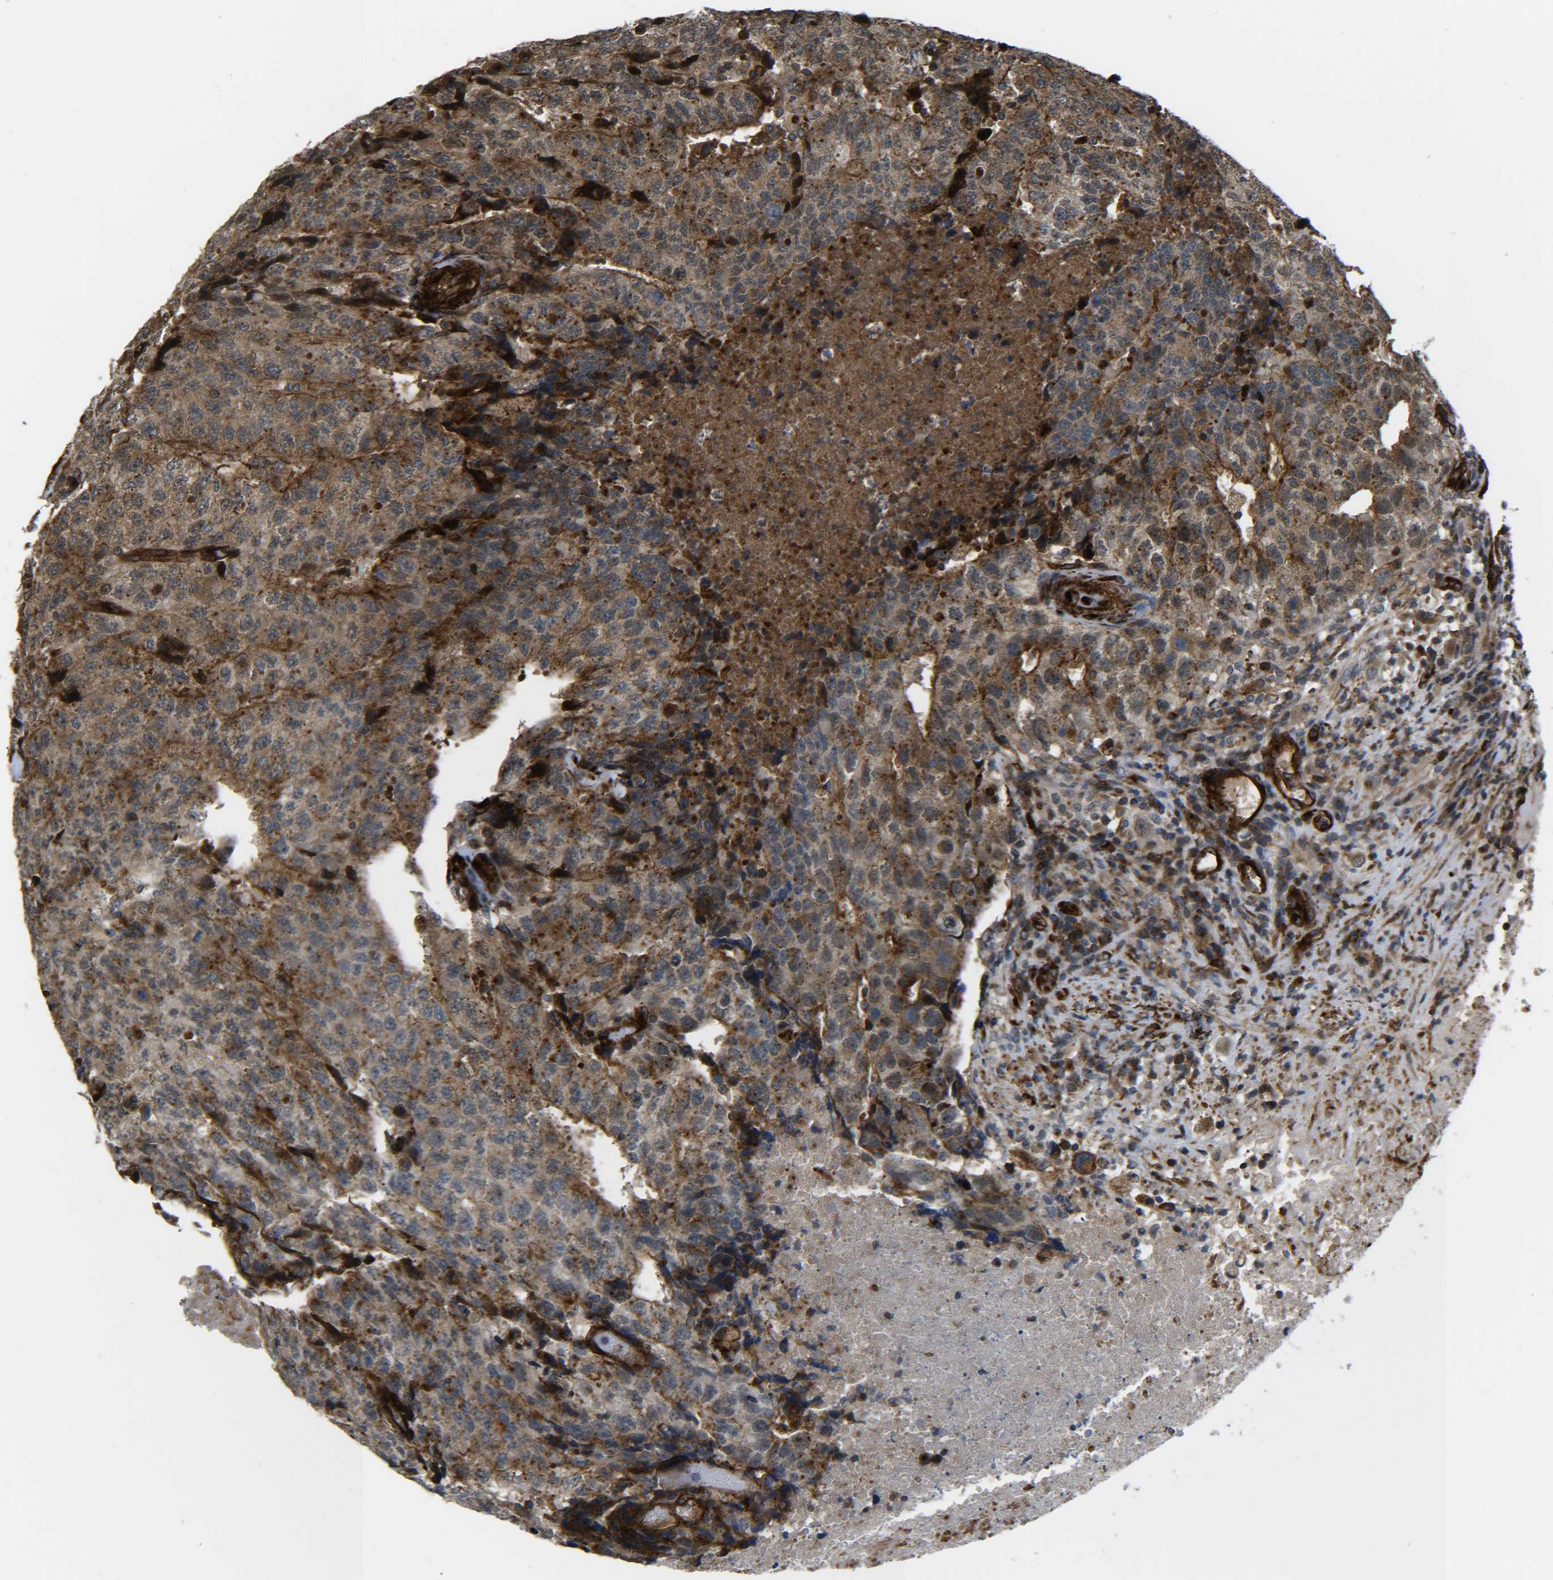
{"staining": {"intensity": "moderate", "quantity": ">75%", "location": "cytoplasmic/membranous"}, "tissue": "testis cancer", "cell_type": "Tumor cells", "image_type": "cancer", "snomed": [{"axis": "morphology", "description": "Necrosis, NOS"}, {"axis": "morphology", "description": "Carcinoma, Embryonal, NOS"}, {"axis": "topography", "description": "Testis"}], "caption": "Protein staining of testis embryonal carcinoma tissue shows moderate cytoplasmic/membranous positivity in about >75% of tumor cells.", "gene": "ECE1", "patient": {"sex": "male", "age": 19}}